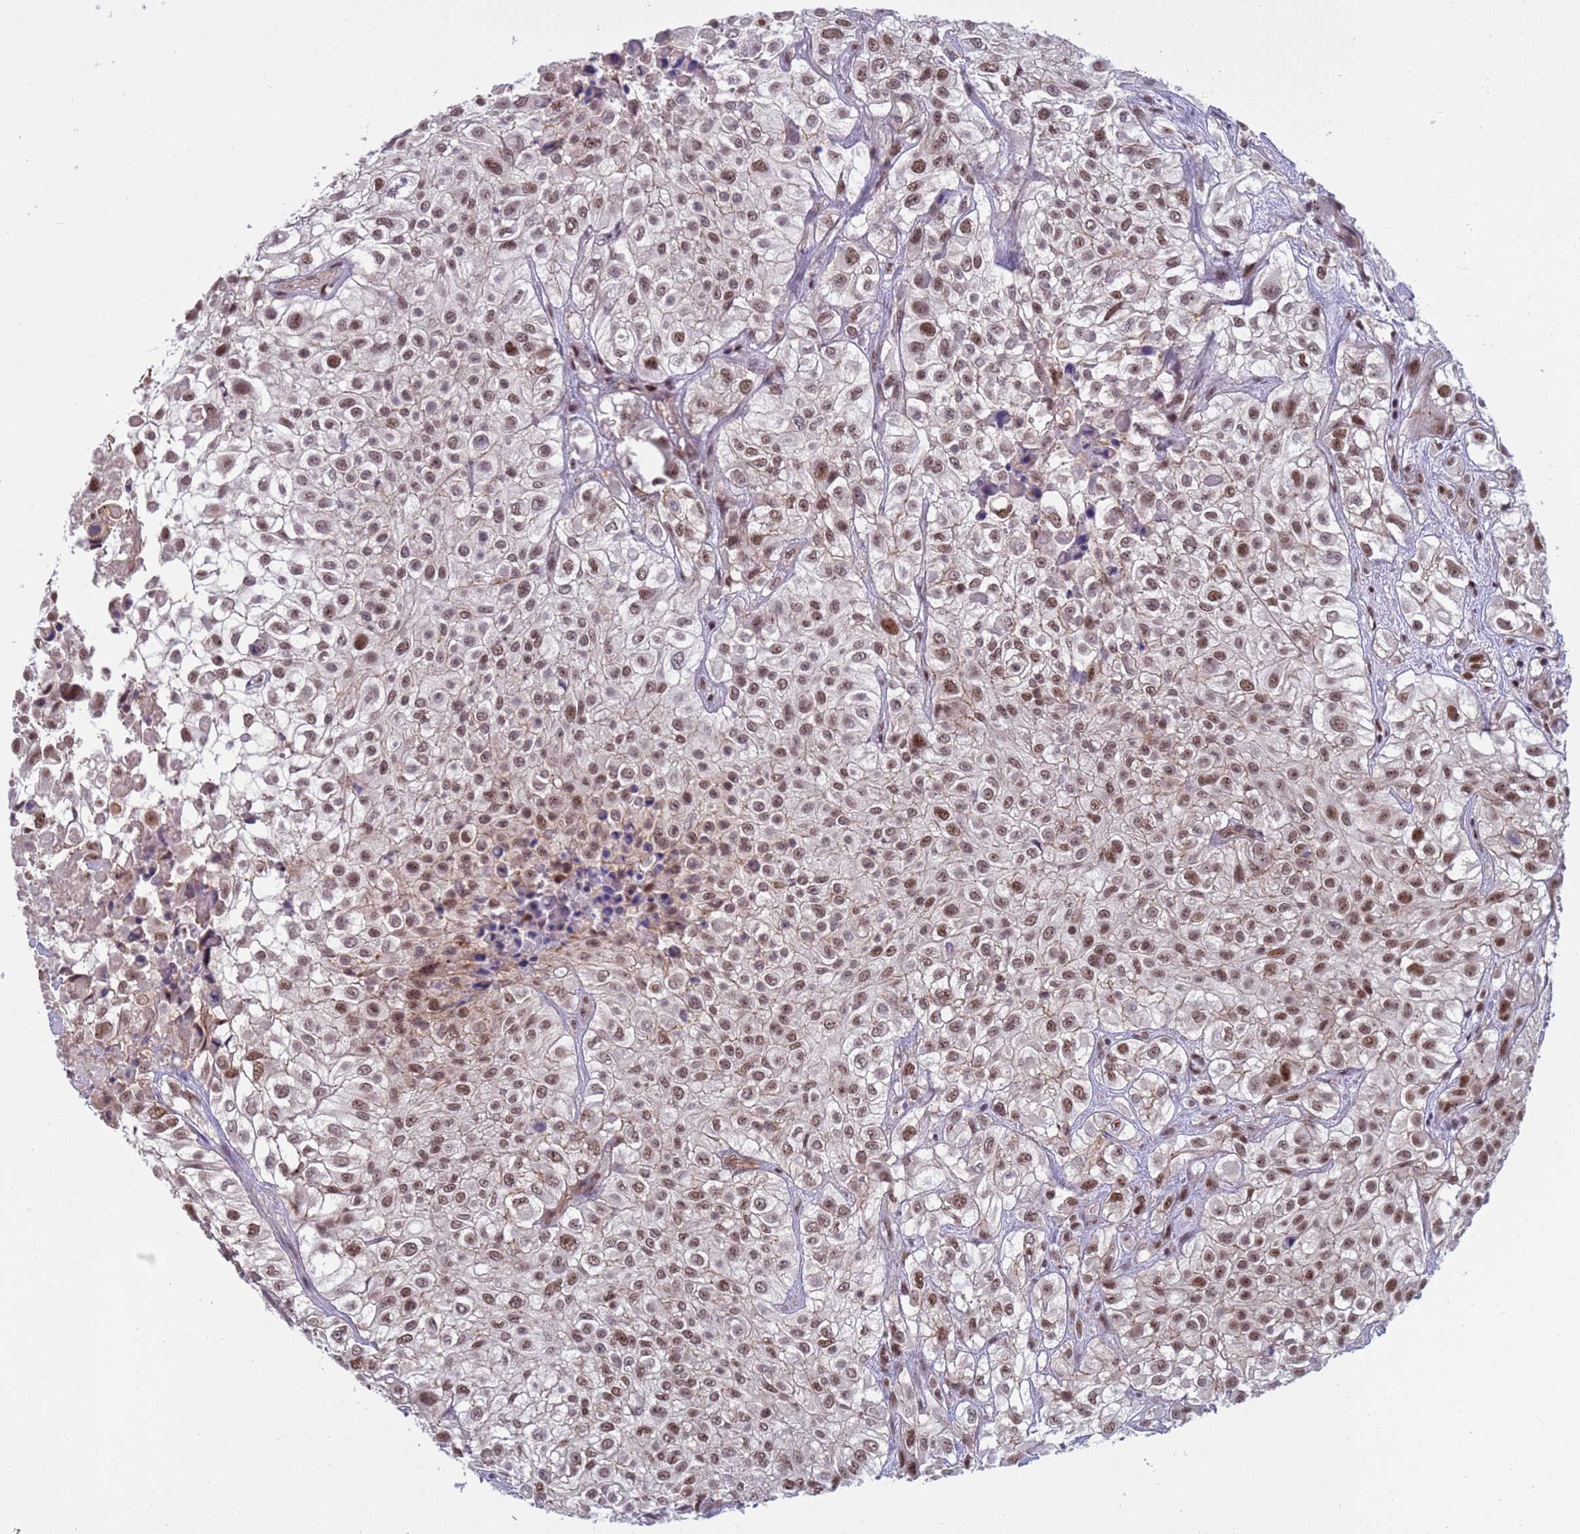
{"staining": {"intensity": "strong", "quantity": ">75%", "location": "nuclear"}, "tissue": "urothelial cancer", "cell_type": "Tumor cells", "image_type": "cancer", "snomed": [{"axis": "morphology", "description": "Urothelial carcinoma, High grade"}, {"axis": "topography", "description": "Urinary bladder"}], "caption": "Immunohistochemistry image of urothelial cancer stained for a protein (brown), which shows high levels of strong nuclear positivity in about >75% of tumor cells.", "gene": "NSL1", "patient": {"sex": "male", "age": 56}}